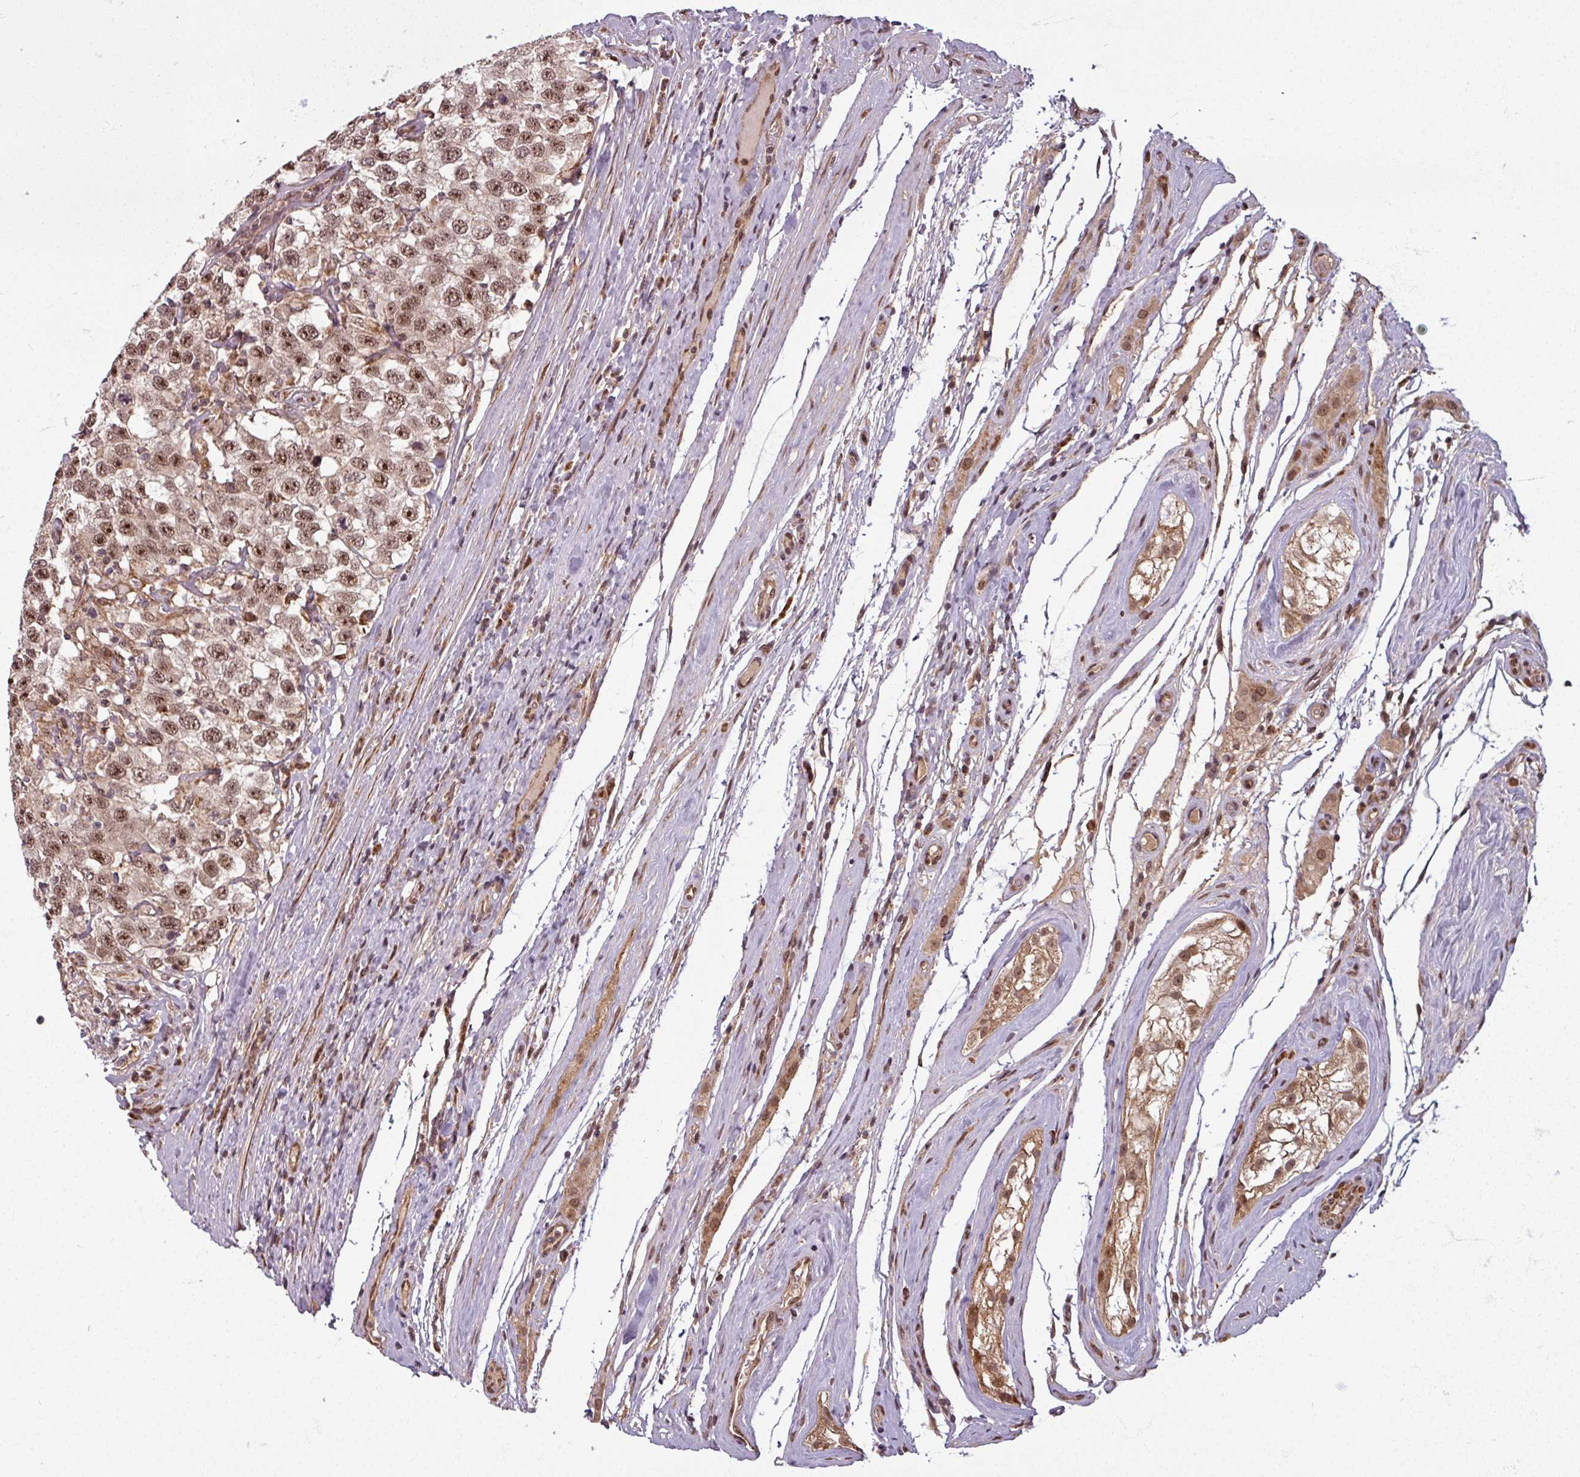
{"staining": {"intensity": "moderate", "quantity": ">75%", "location": "nuclear"}, "tissue": "testis cancer", "cell_type": "Tumor cells", "image_type": "cancer", "snomed": [{"axis": "morphology", "description": "Seminoma, NOS"}, {"axis": "topography", "description": "Testis"}], "caption": "Testis cancer (seminoma) was stained to show a protein in brown. There is medium levels of moderate nuclear positivity in about >75% of tumor cells. (Brightfield microscopy of DAB IHC at high magnification).", "gene": "SWI5", "patient": {"sex": "male", "age": 41}}